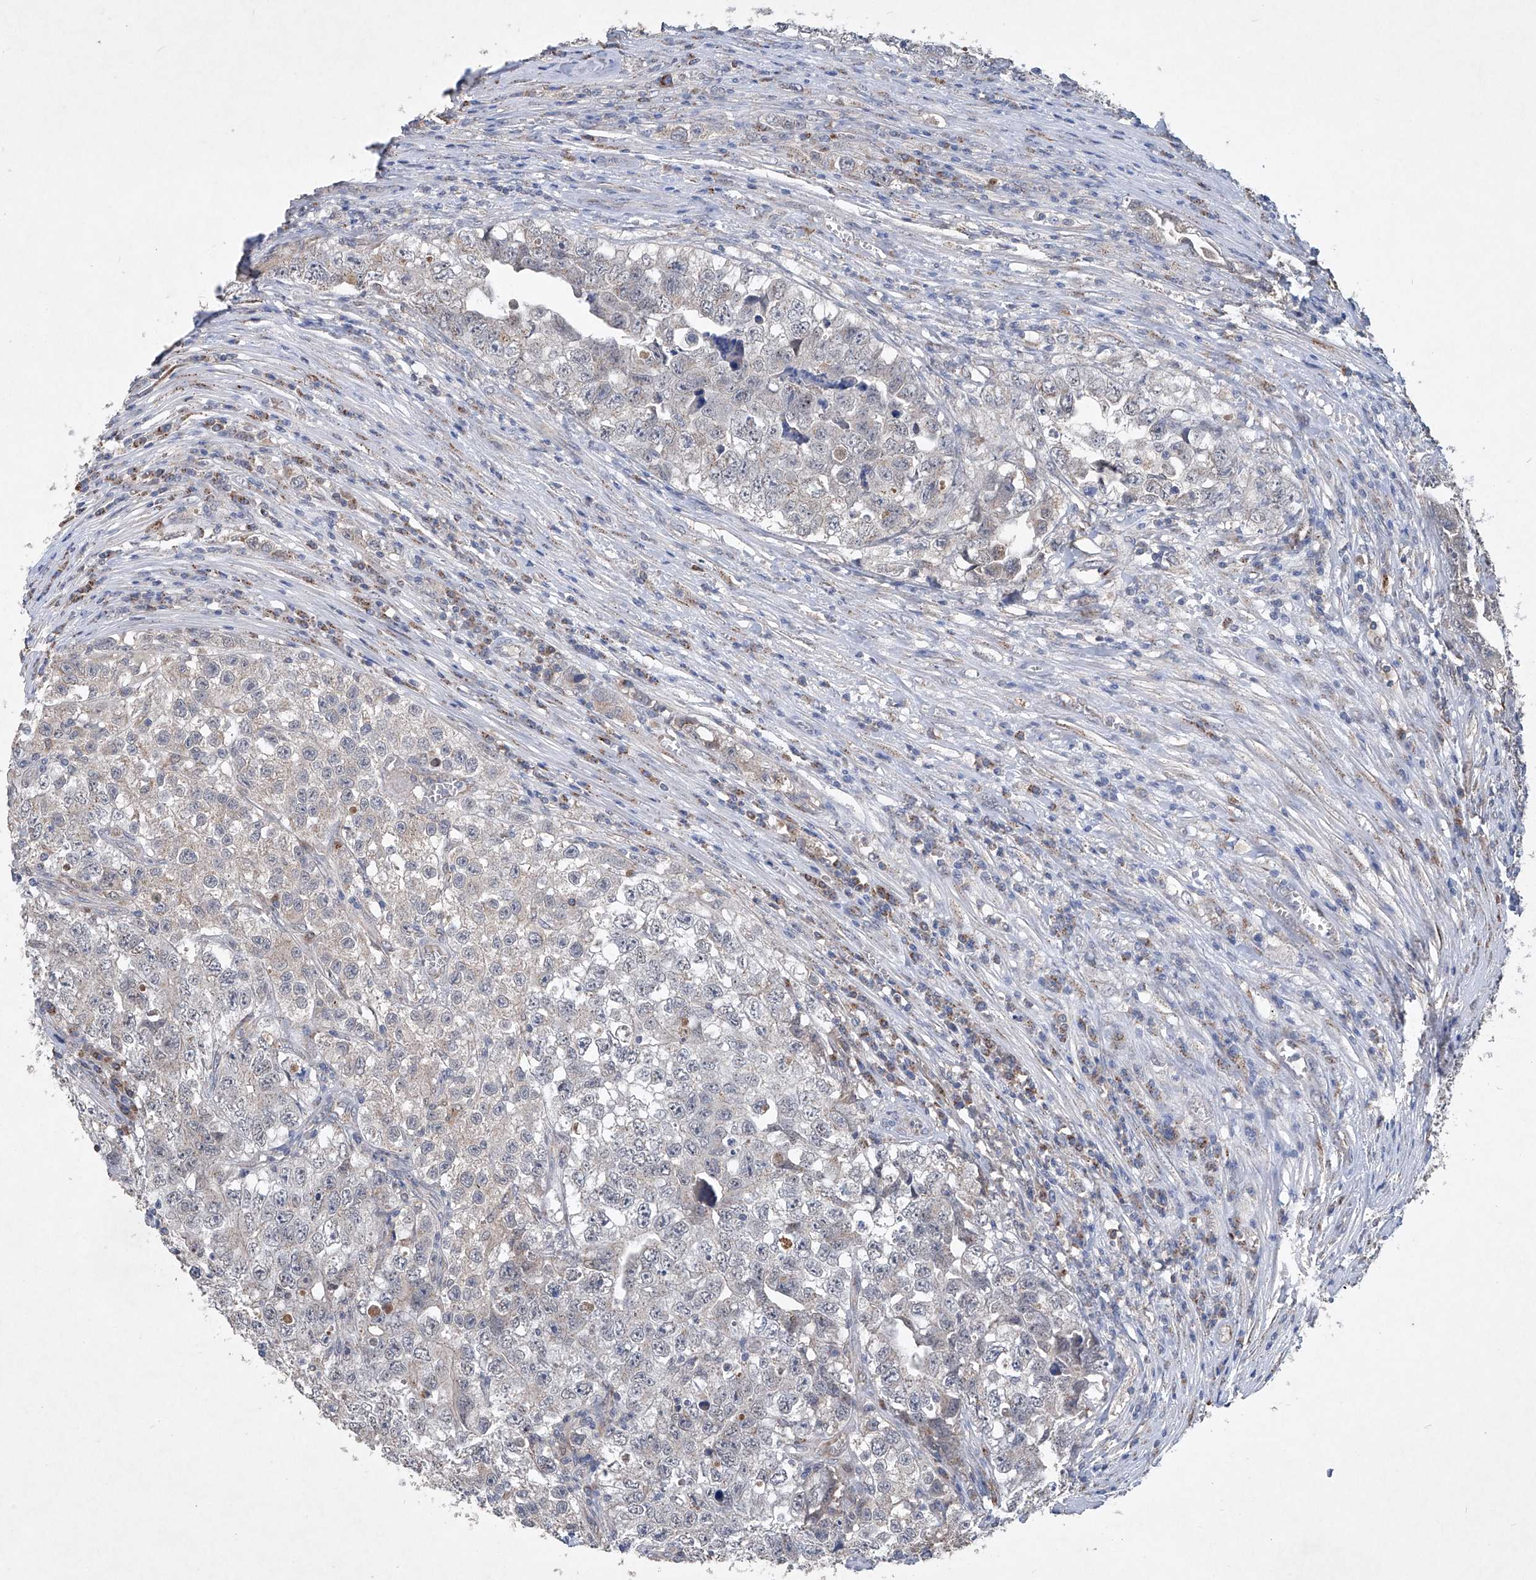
{"staining": {"intensity": "negative", "quantity": "none", "location": "none"}, "tissue": "testis cancer", "cell_type": "Tumor cells", "image_type": "cancer", "snomed": [{"axis": "morphology", "description": "Seminoma, NOS"}, {"axis": "morphology", "description": "Carcinoma, Embryonal, NOS"}, {"axis": "topography", "description": "Testis"}], "caption": "Tumor cells are negative for protein expression in human testis cancer (embryonal carcinoma).", "gene": "PCSK5", "patient": {"sex": "male", "age": 43}}